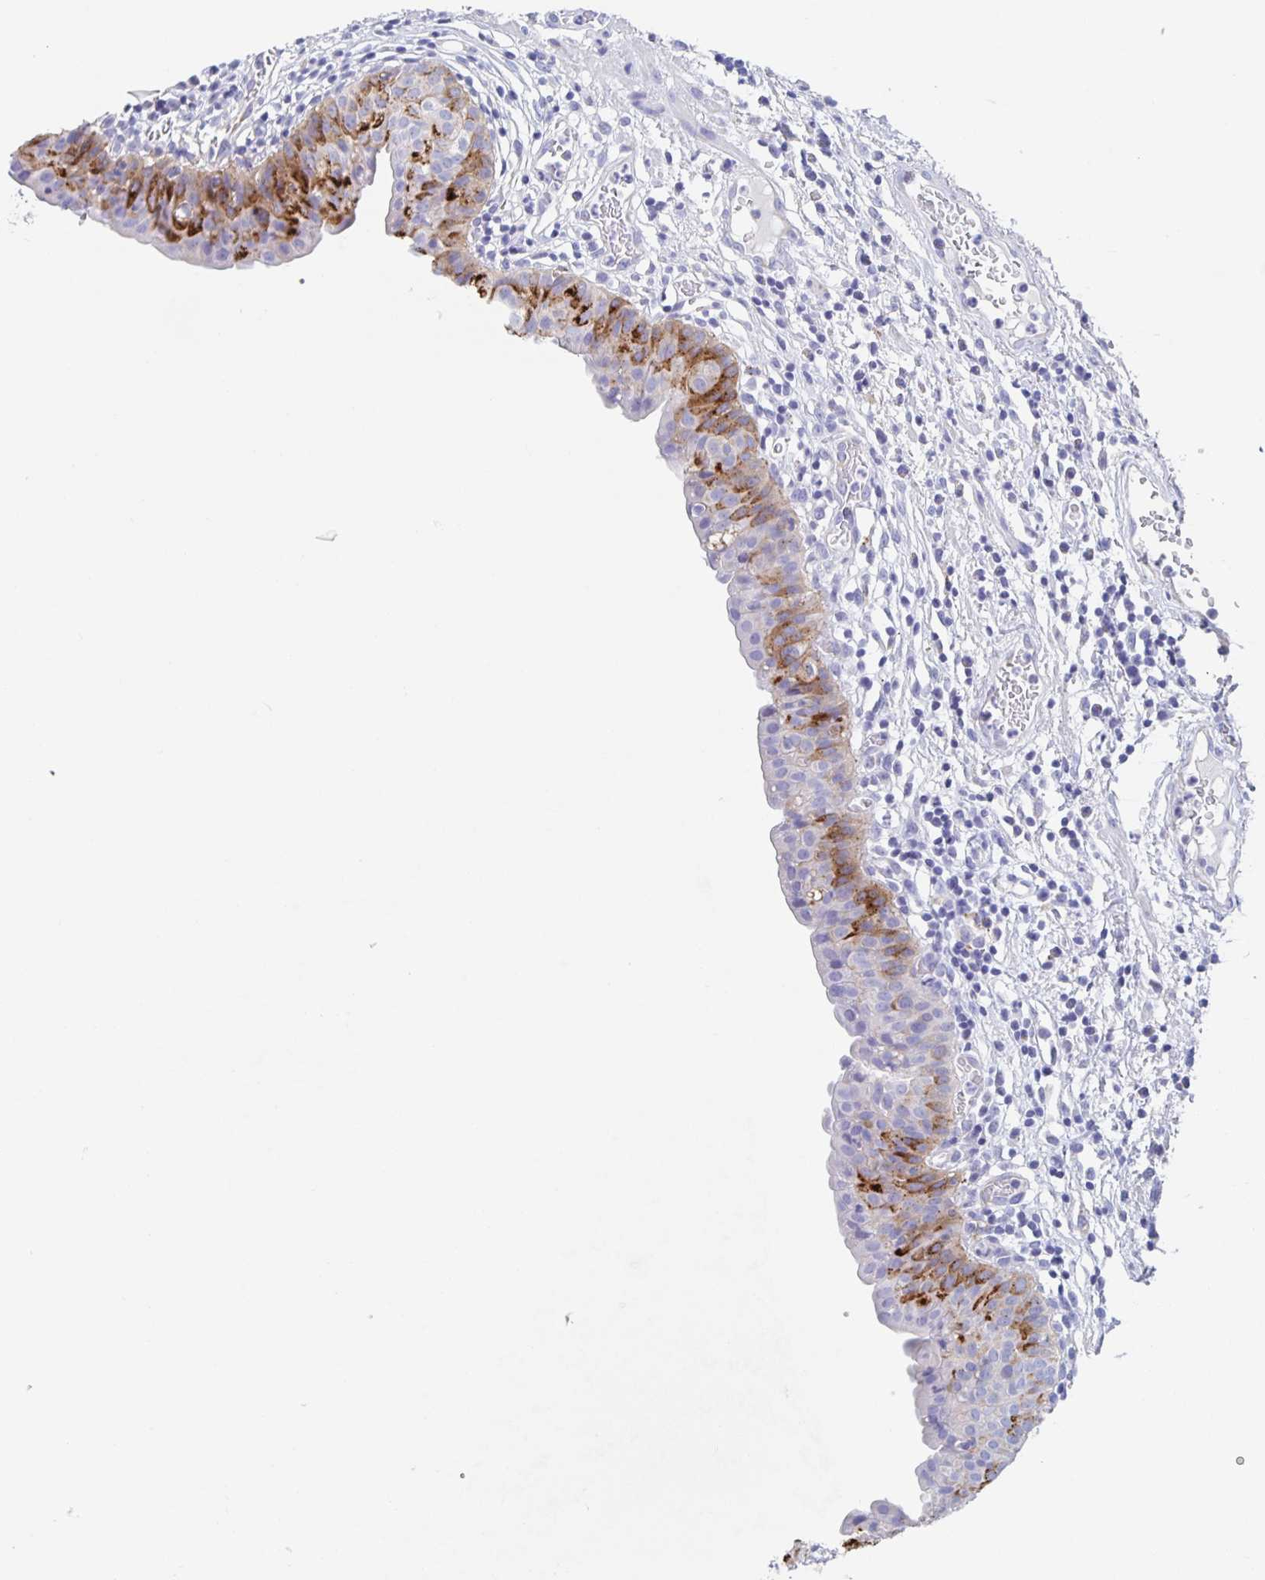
{"staining": {"intensity": "strong", "quantity": "25%-75%", "location": "cytoplasmic/membranous"}, "tissue": "urinary bladder", "cell_type": "Urothelial cells", "image_type": "normal", "snomed": [{"axis": "morphology", "description": "Normal tissue, NOS"}, {"axis": "morphology", "description": "Inflammation, NOS"}, {"axis": "topography", "description": "Urinary bladder"}], "caption": "Strong cytoplasmic/membranous staining for a protein is present in approximately 25%-75% of urothelial cells of unremarkable urinary bladder using immunohistochemistry (IHC).", "gene": "DMBT1", "patient": {"sex": "male", "age": 57}}